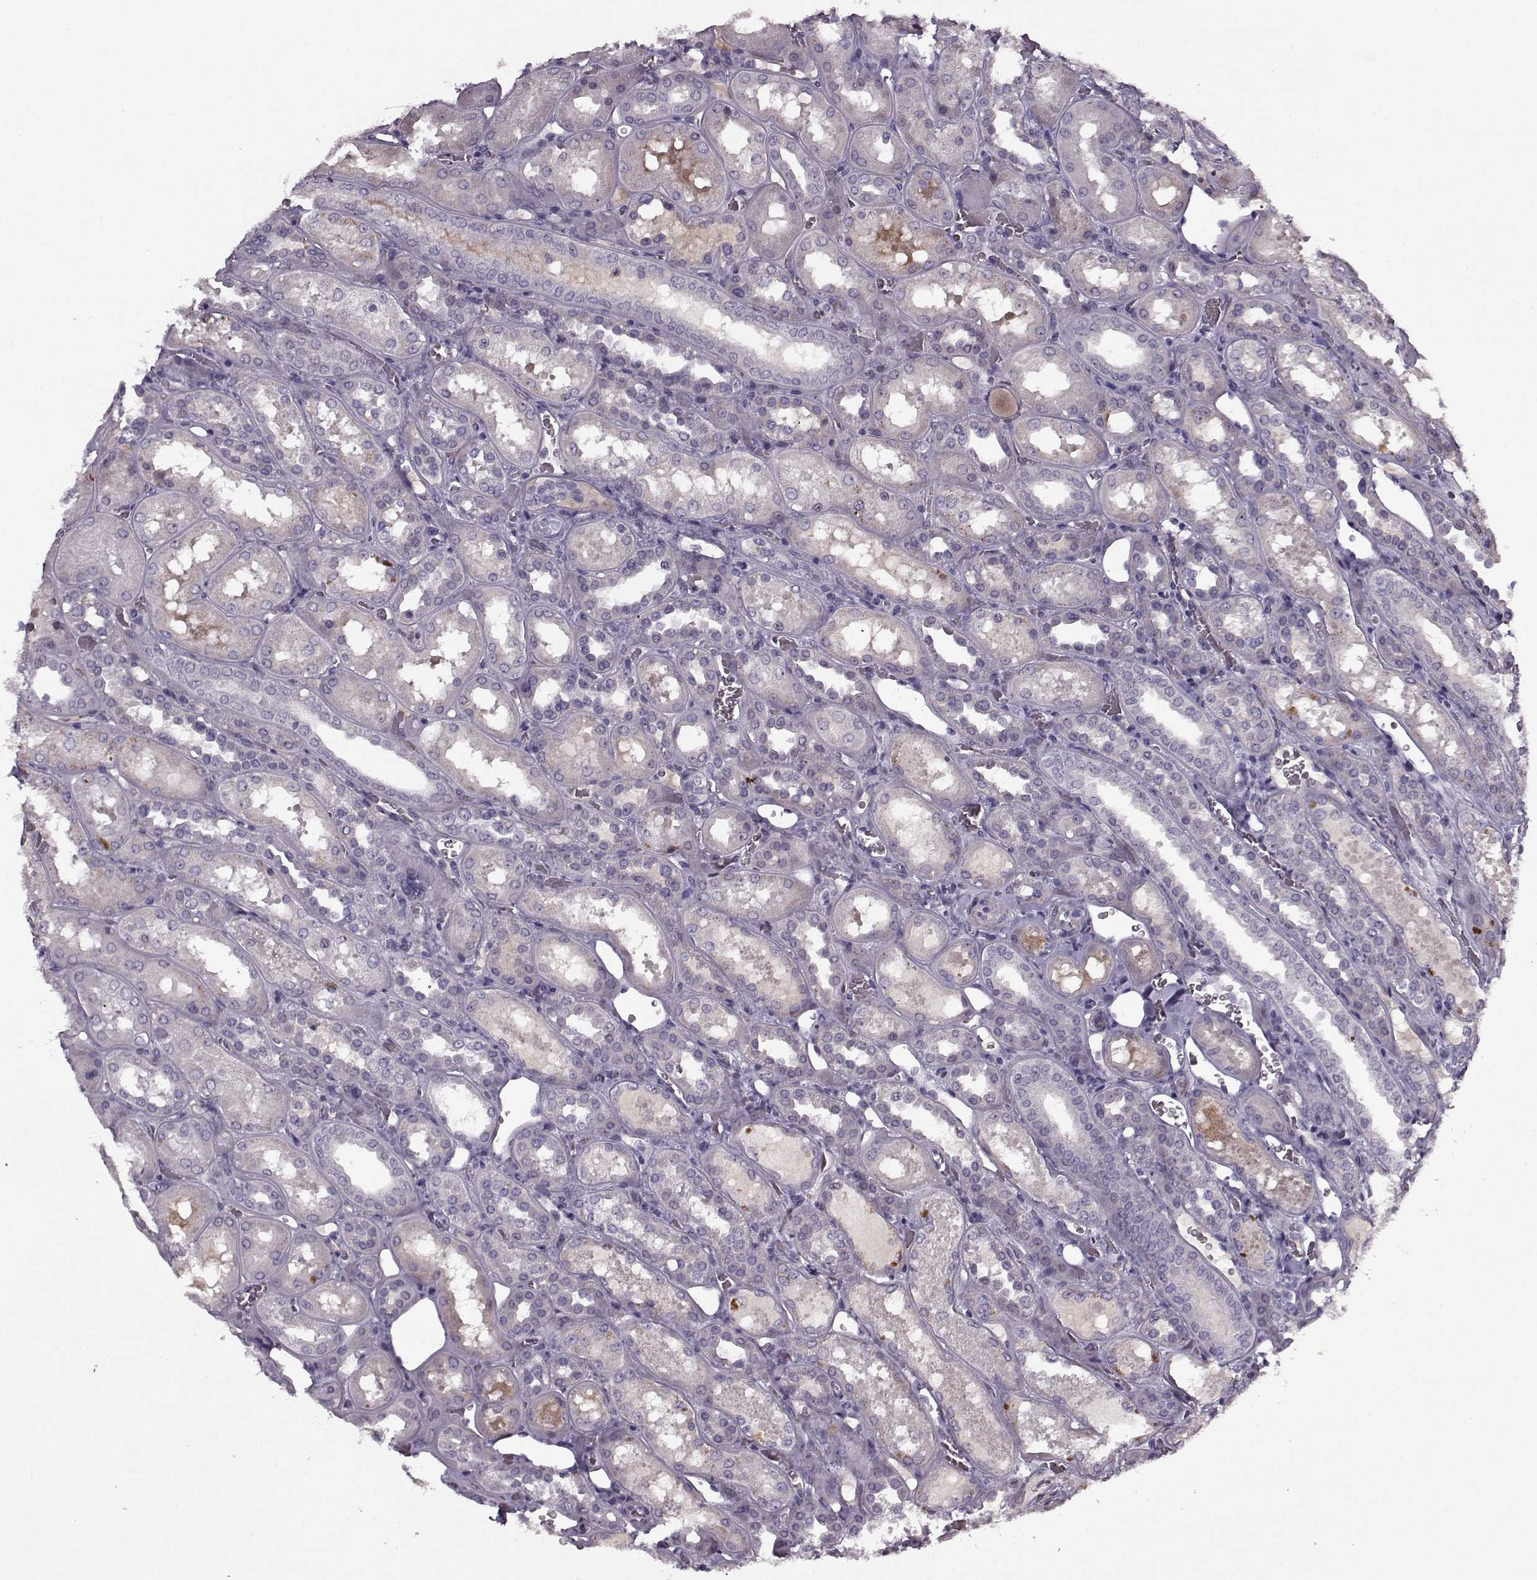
{"staining": {"intensity": "negative", "quantity": "none", "location": "none"}, "tissue": "kidney", "cell_type": "Cells in glomeruli", "image_type": "normal", "snomed": [{"axis": "morphology", "description": "Normal tissue, NOS"}, {"axis": "topography", "description": "Kidney"}], "caption": "Cells in glomeruli show no significant staining in benign kidney.", "gene": "KRT9", "patient": {"sex": "male", "age": 73}}